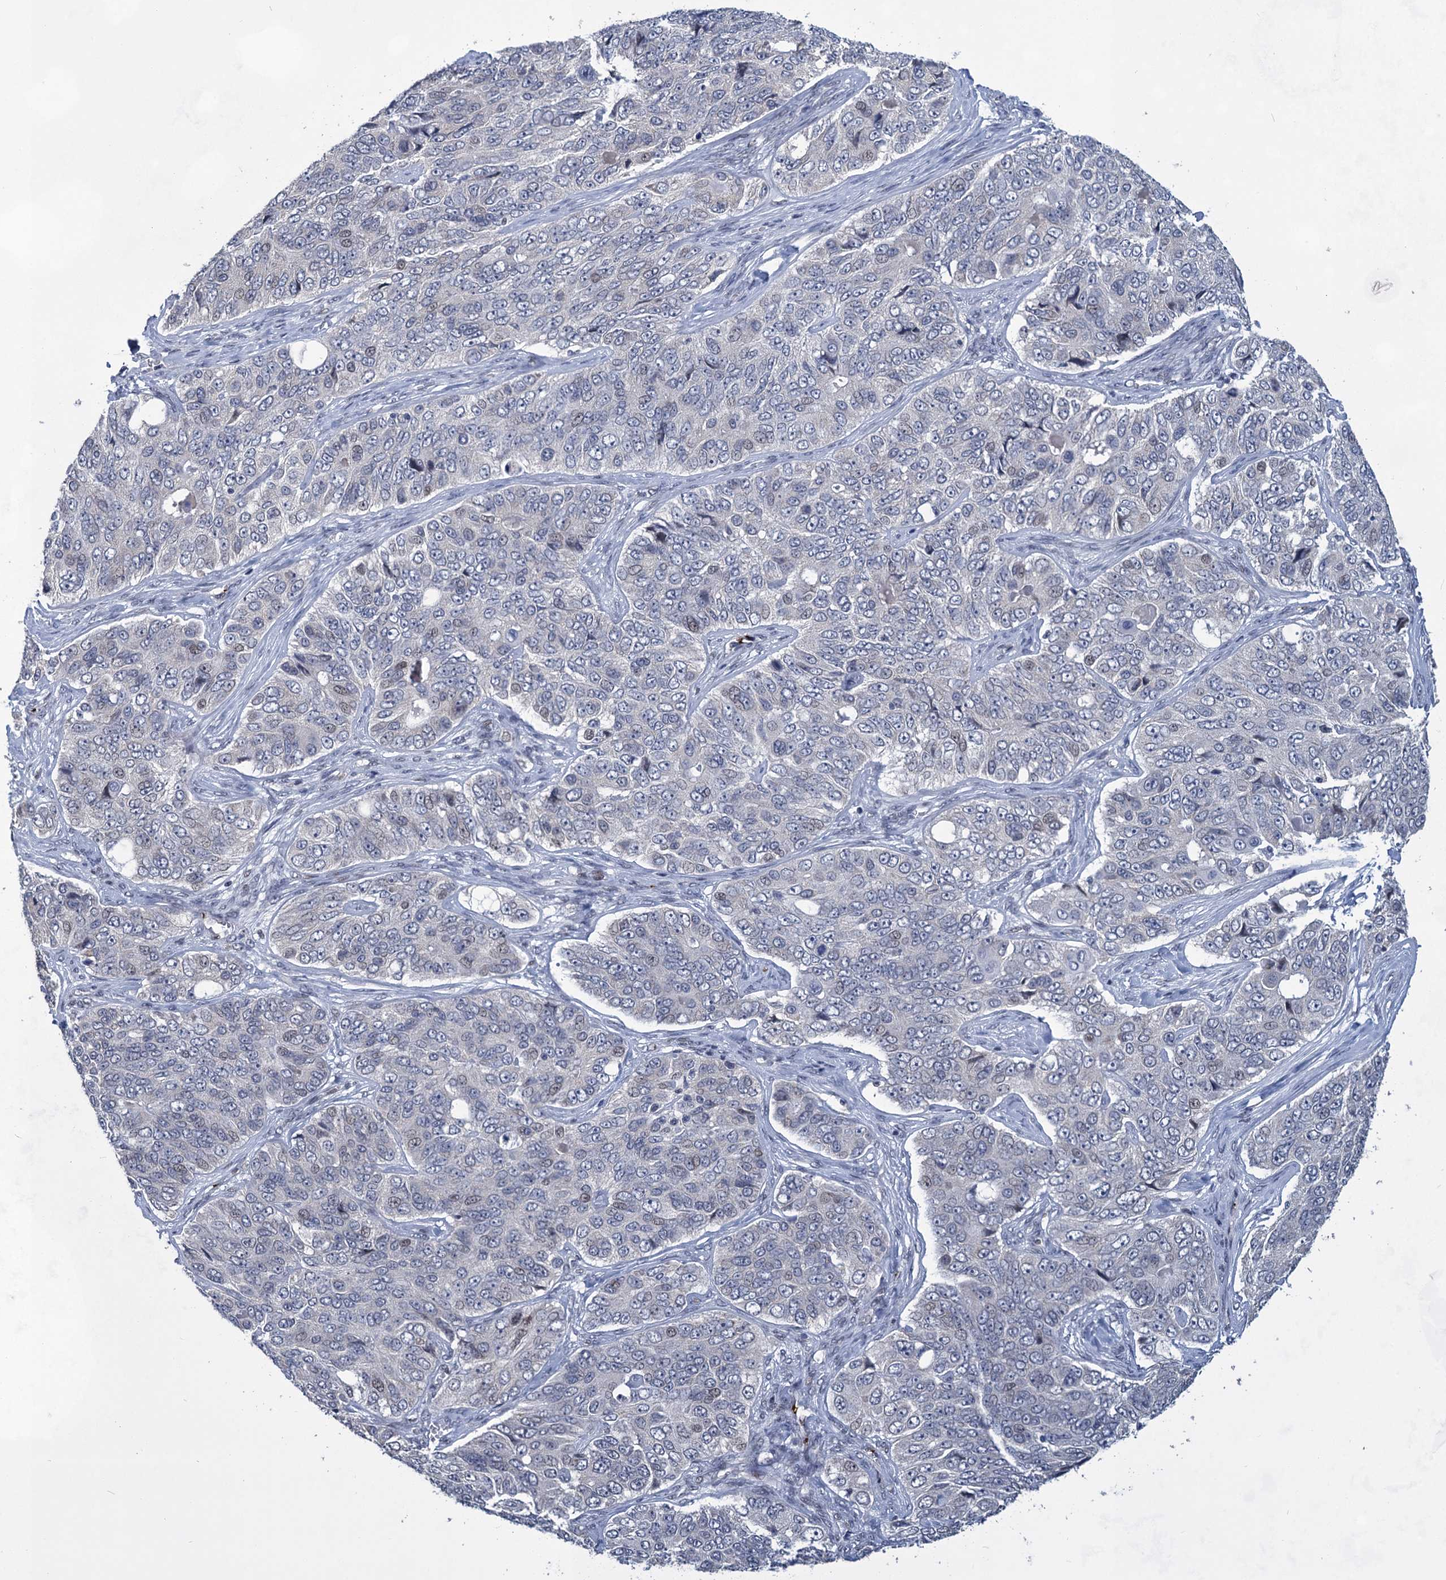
{"staining": {"intensity": "negative", "quantity": "none", "location": "none"}, "tissue": "ovarian cancer", "cell_type": "Tumor cells", "image_type": "cancer", "snomed": [{"axis": "morphology", "description": "Carcinoma, endometroid"}, {"axis": "topography", "description": "Ovary"}], "caption": "This is an immunohistochemistry histopathology image of ovarian cancer (endometroid carcinoma). There is no positivity in tumor cells.", "gene": "MON2", "patient": {"sex": "female", "age": 51}}